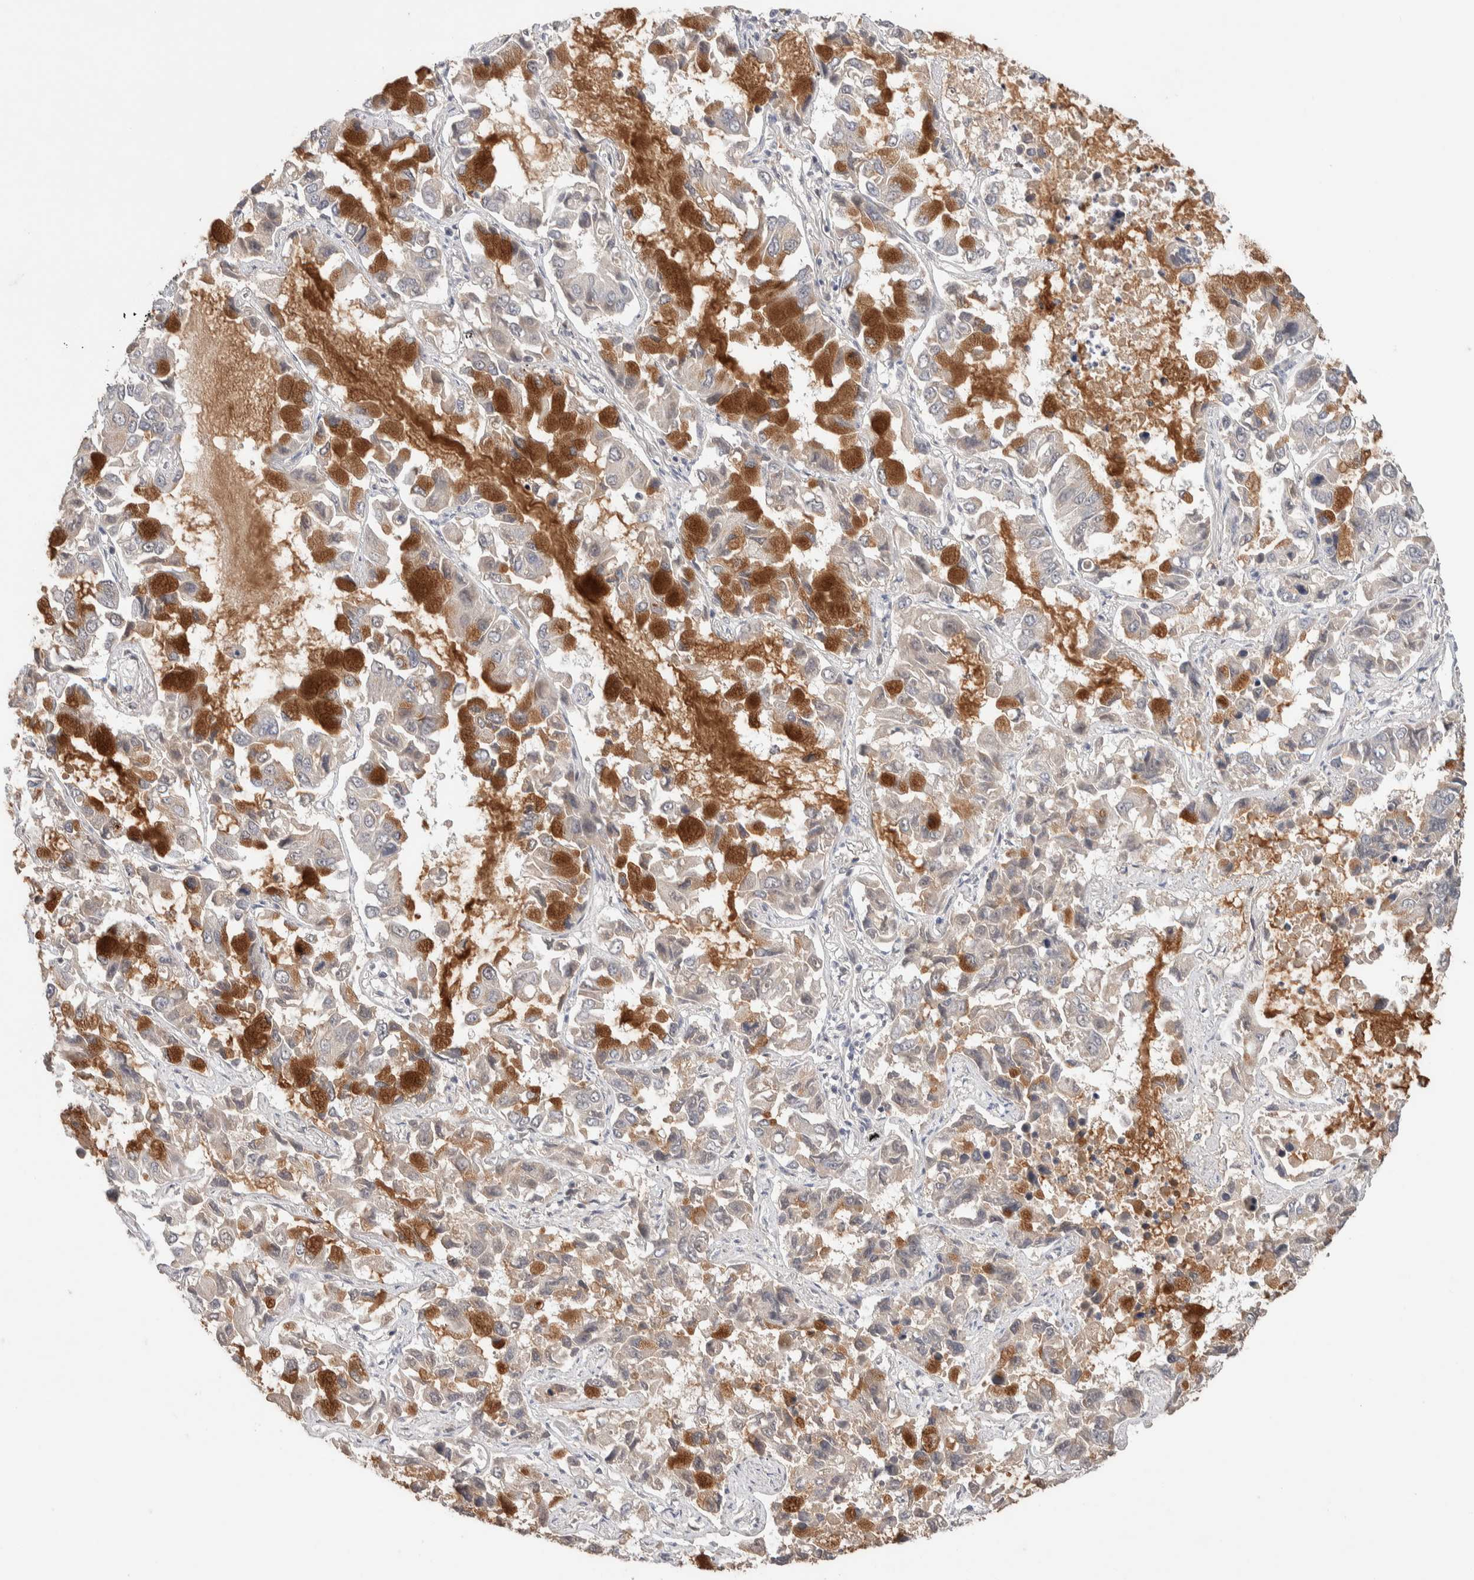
{"staining": {"intensity": "strong", "quantity": "<25%", "location": "cytoplasmic/membranous"}, "tissue": "lung cancer", "cell_type": "Tumor cells", "image_type": "cancer", "snomed": [{"axis": "morphology", "description": "Adenocarcinoma, NOS"}, {"axis": "topography", "description": "Lung"}], "caption": "Protein expression analysis of lung cancer (adenocarcinoma) shows strong cytoplasmic/membranous expression in approximately <25% of tumor cells.", "gene": "PRDM15", "patient": {"sex": "male", "age": 64}}